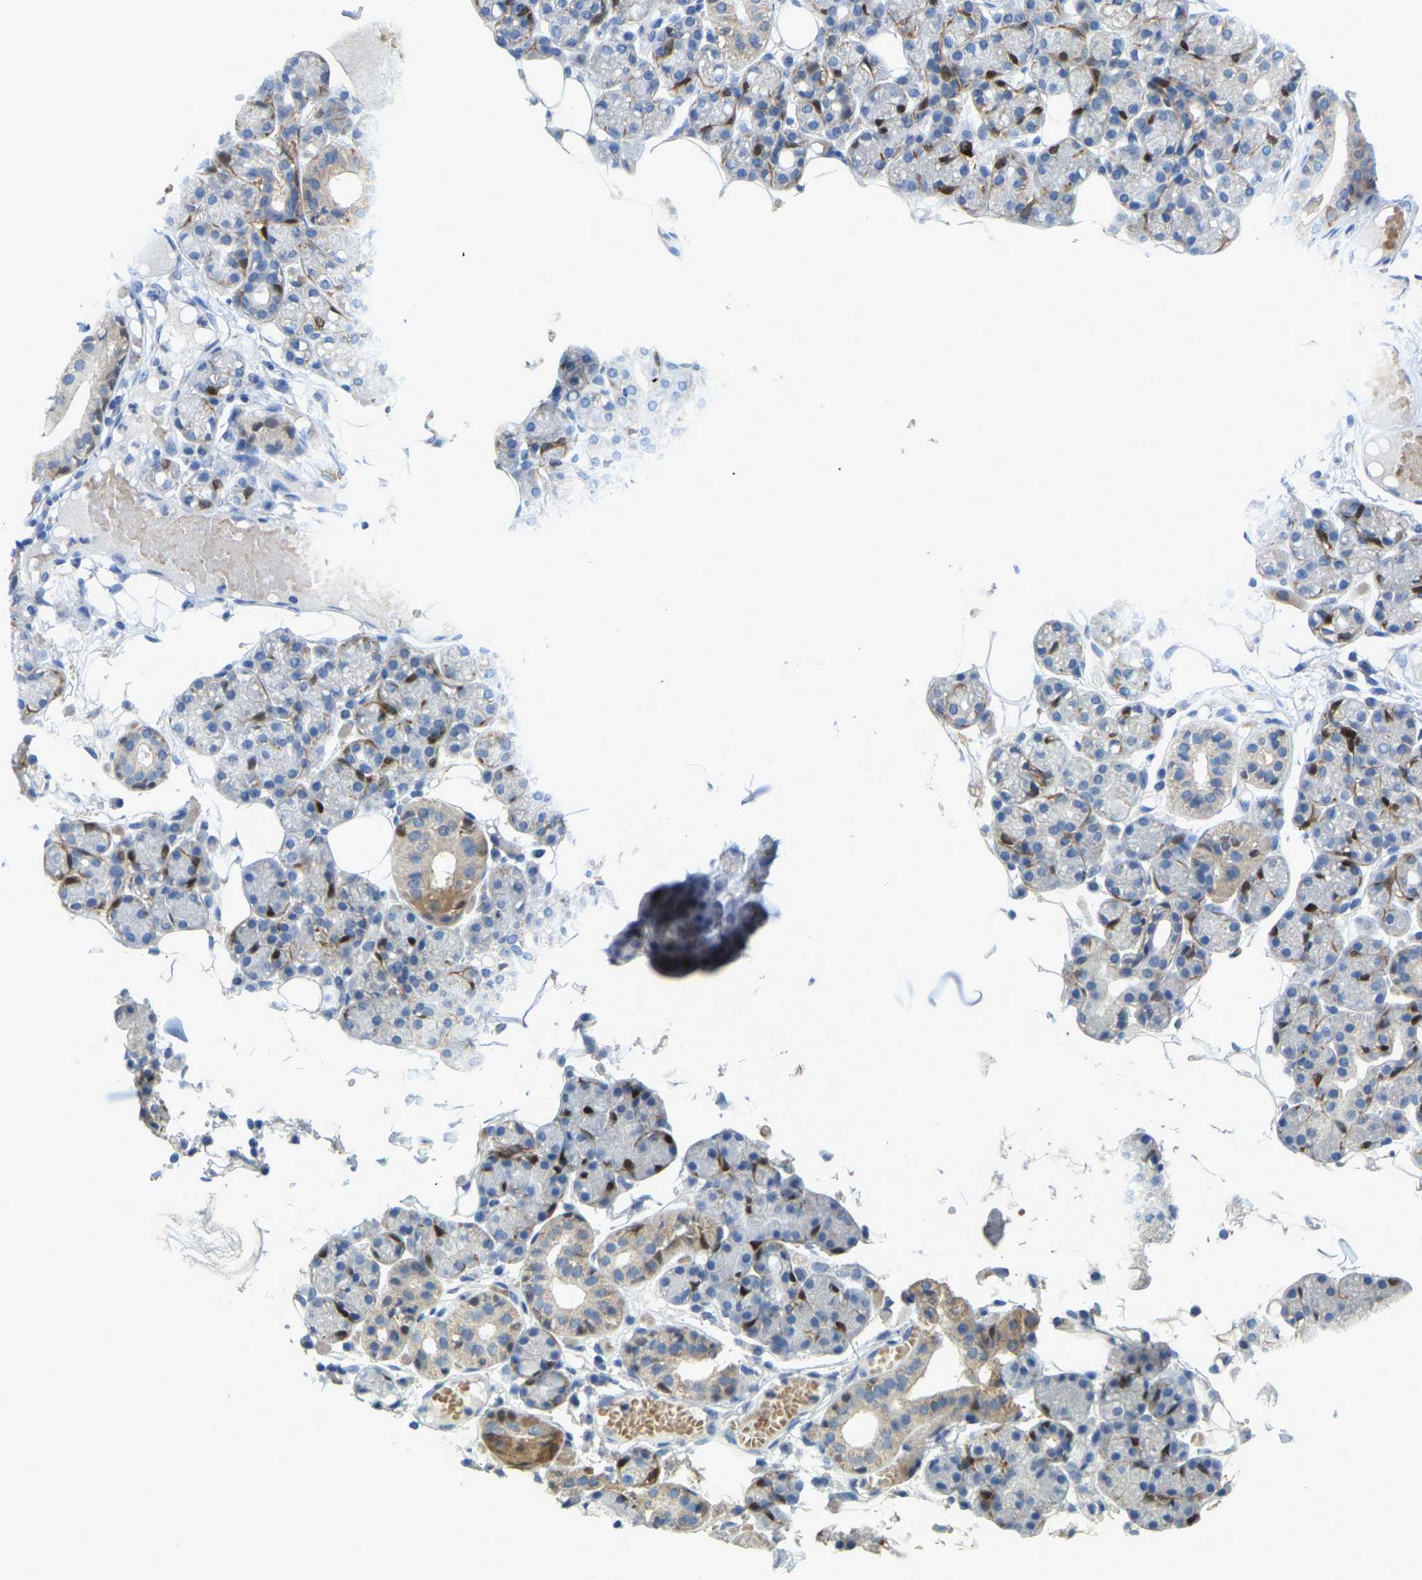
{"staining": {"intensity": "weak", "quantity": "<25%", "location": "cytoplasmic/membranous"}, "tissue": "salivary gland", "cell_type": "Glandular cells", "image_type": "normal", "snomed": [{"axis": "morphology", "description": "Normal tissue, NOS"}, {"axis": "topography", "description": "Salivary gland"}], "caption": "An immunohistochemistry (IHC) micrograph of unremarkable salivary gland is shown. There is no staining in glandular cells of salivary gland.", "gene": "SERPINB5", "patient": {"sex": "male", "age": 63}}